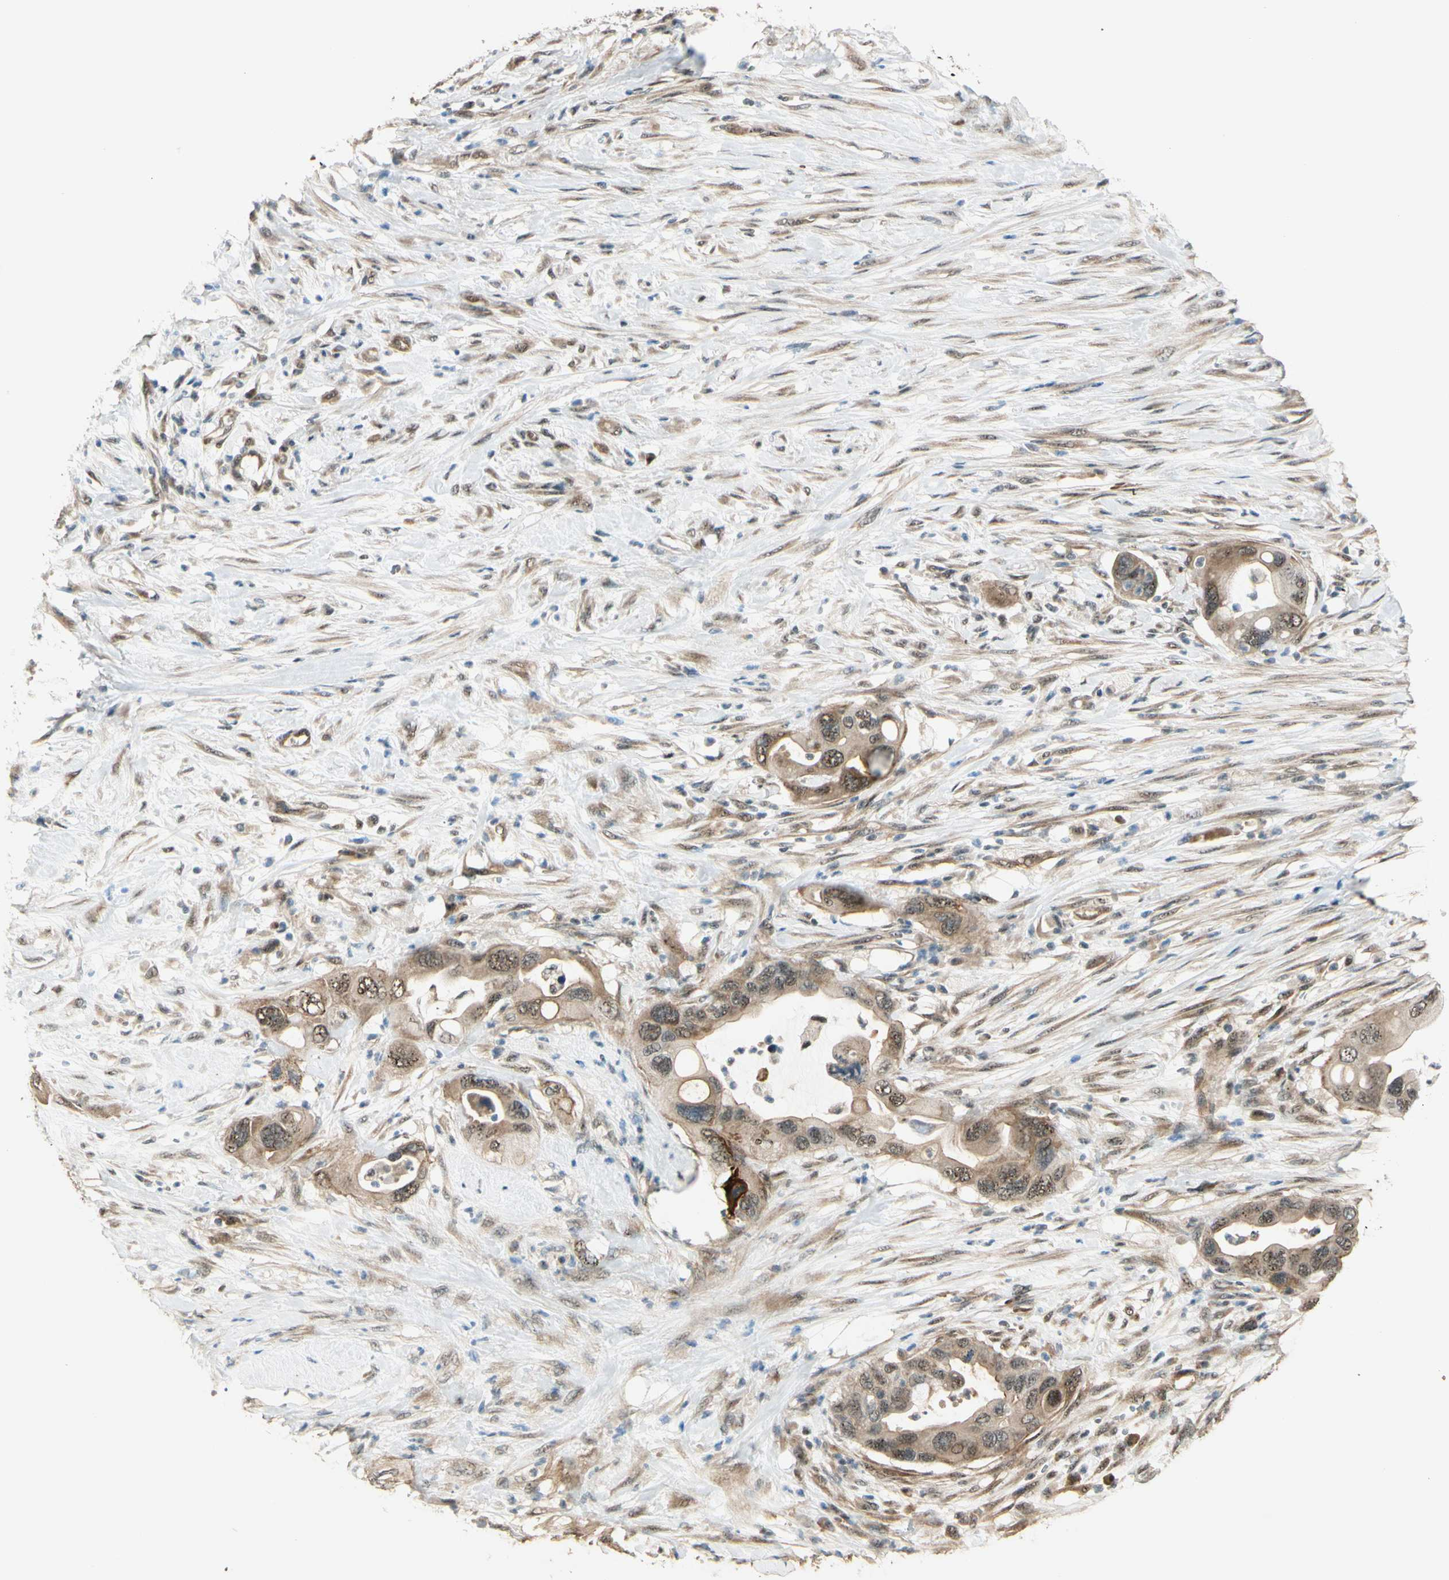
{"staining": {"intensity": "moderate", "quantity": ">75%", "location": "cytoplasmic/membranous"}, "tissue": "pancreatic cancer", "cell_type": "Tumor cells", "image_type": "cancer", "snomed": [{"axis": "morphology", "description": "Adenocarcinoma, NOS"}, {"axis": "topography", "description": "Pancreas"}], "caption": "Immunohistochemical staining of pancreatic cancer displays medium levels of moderate cytoplasmic/membranous protein positivity in about >75% of tumor cells.", "gene": "MCPH1", "patient": {"sex": "female", "age": 71}}